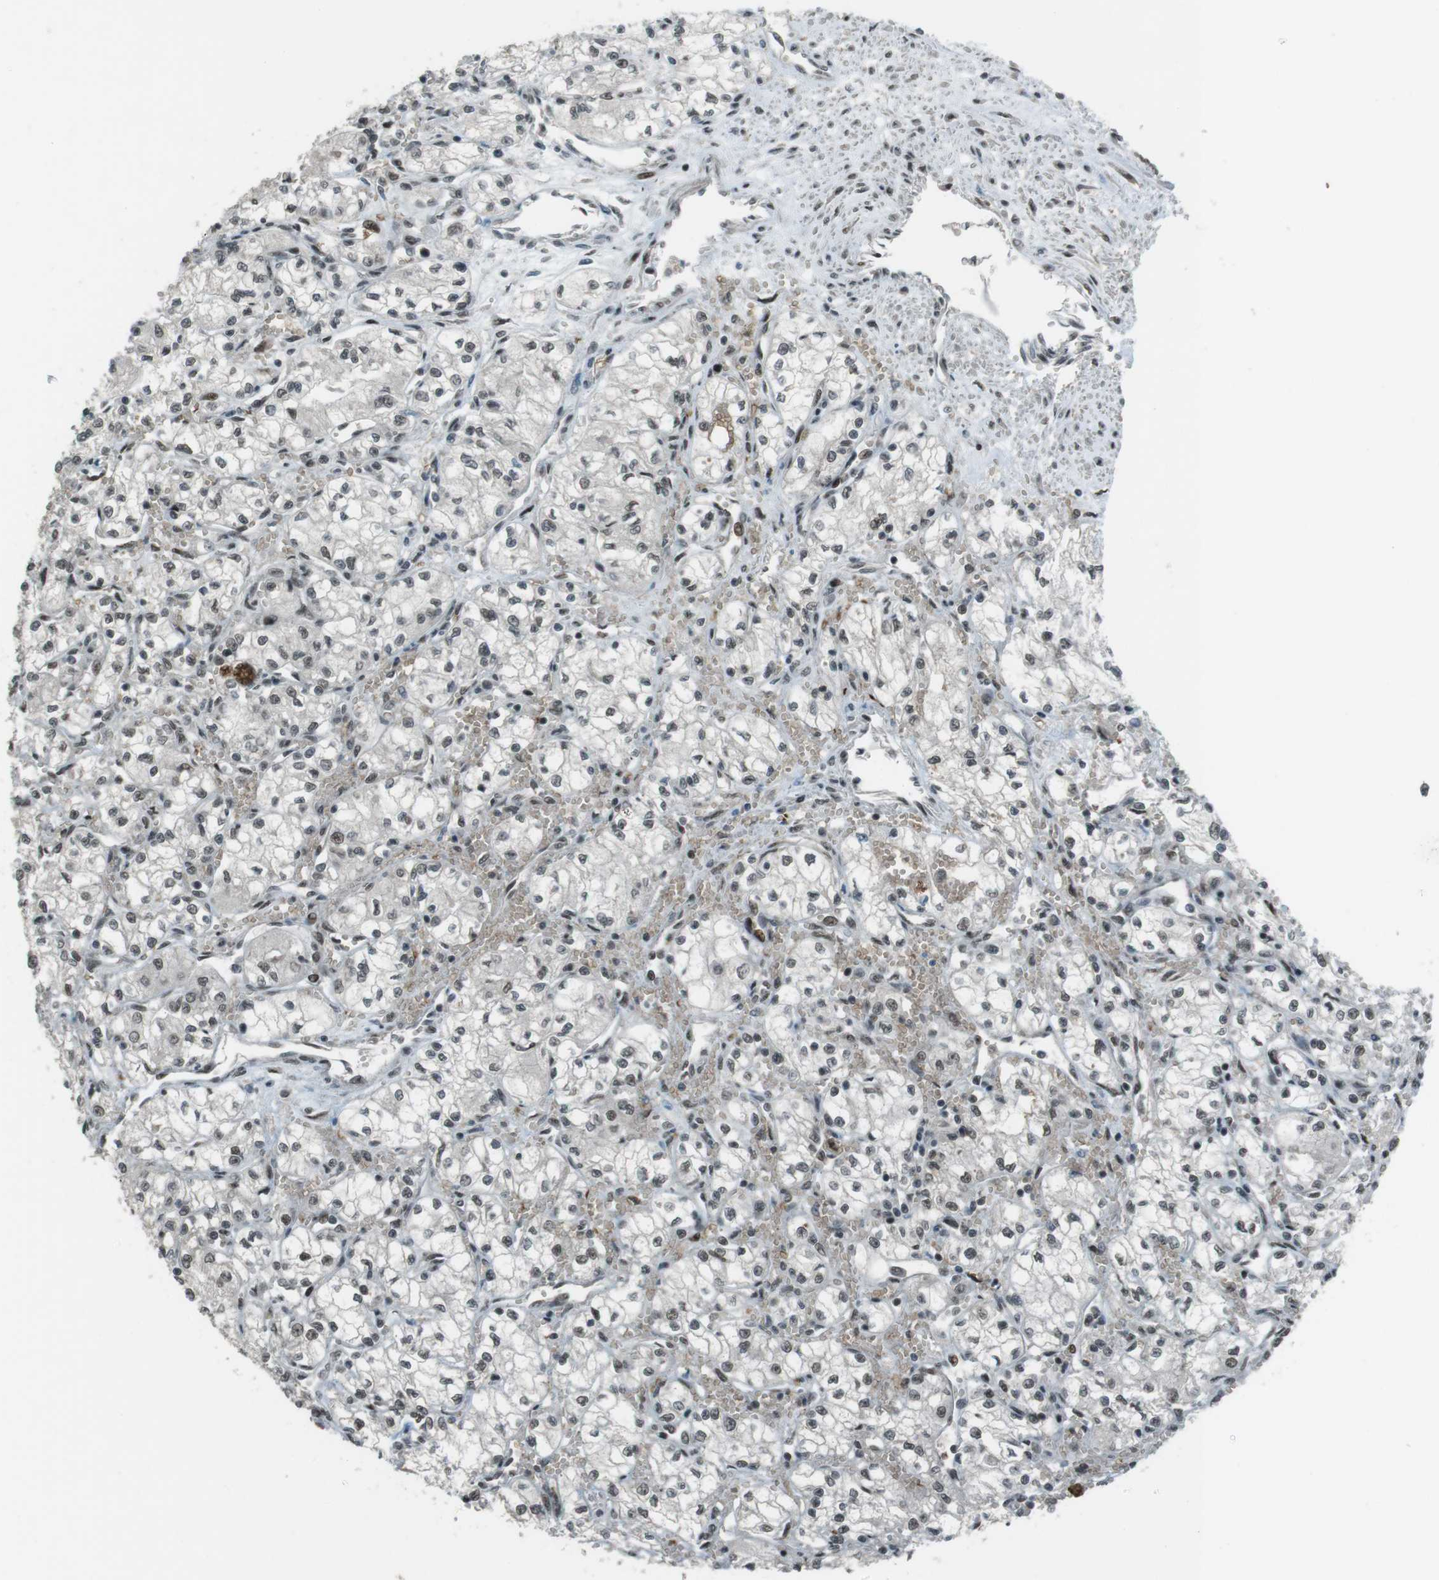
{"staining": {"intensity": "weak", "quantity": "25%-75%", "location": "cytoplasmic/membranous,nuclear"}, "tissue": "renal cancer", "cell_type": "Tumor cells", "image_type": "cancer", "snomed": [{"axis": "morphology", "description": "Normal tissue, NOS"}, {"axis": "morphology", "description": "Adenocarcinoma, NOS"}, {"axis": "topography", "description": "Kidney"}], "caption": "DAB (3,3'-diaminobenzidine) immunohistochemical staining of renal cancer reveals weak cytoplasmic/membranous and nuclear protein staining in about 25%-75% of tumor cells.", "gene": "SLITRK5", "patient": {"sex": "male", "age": 59}}